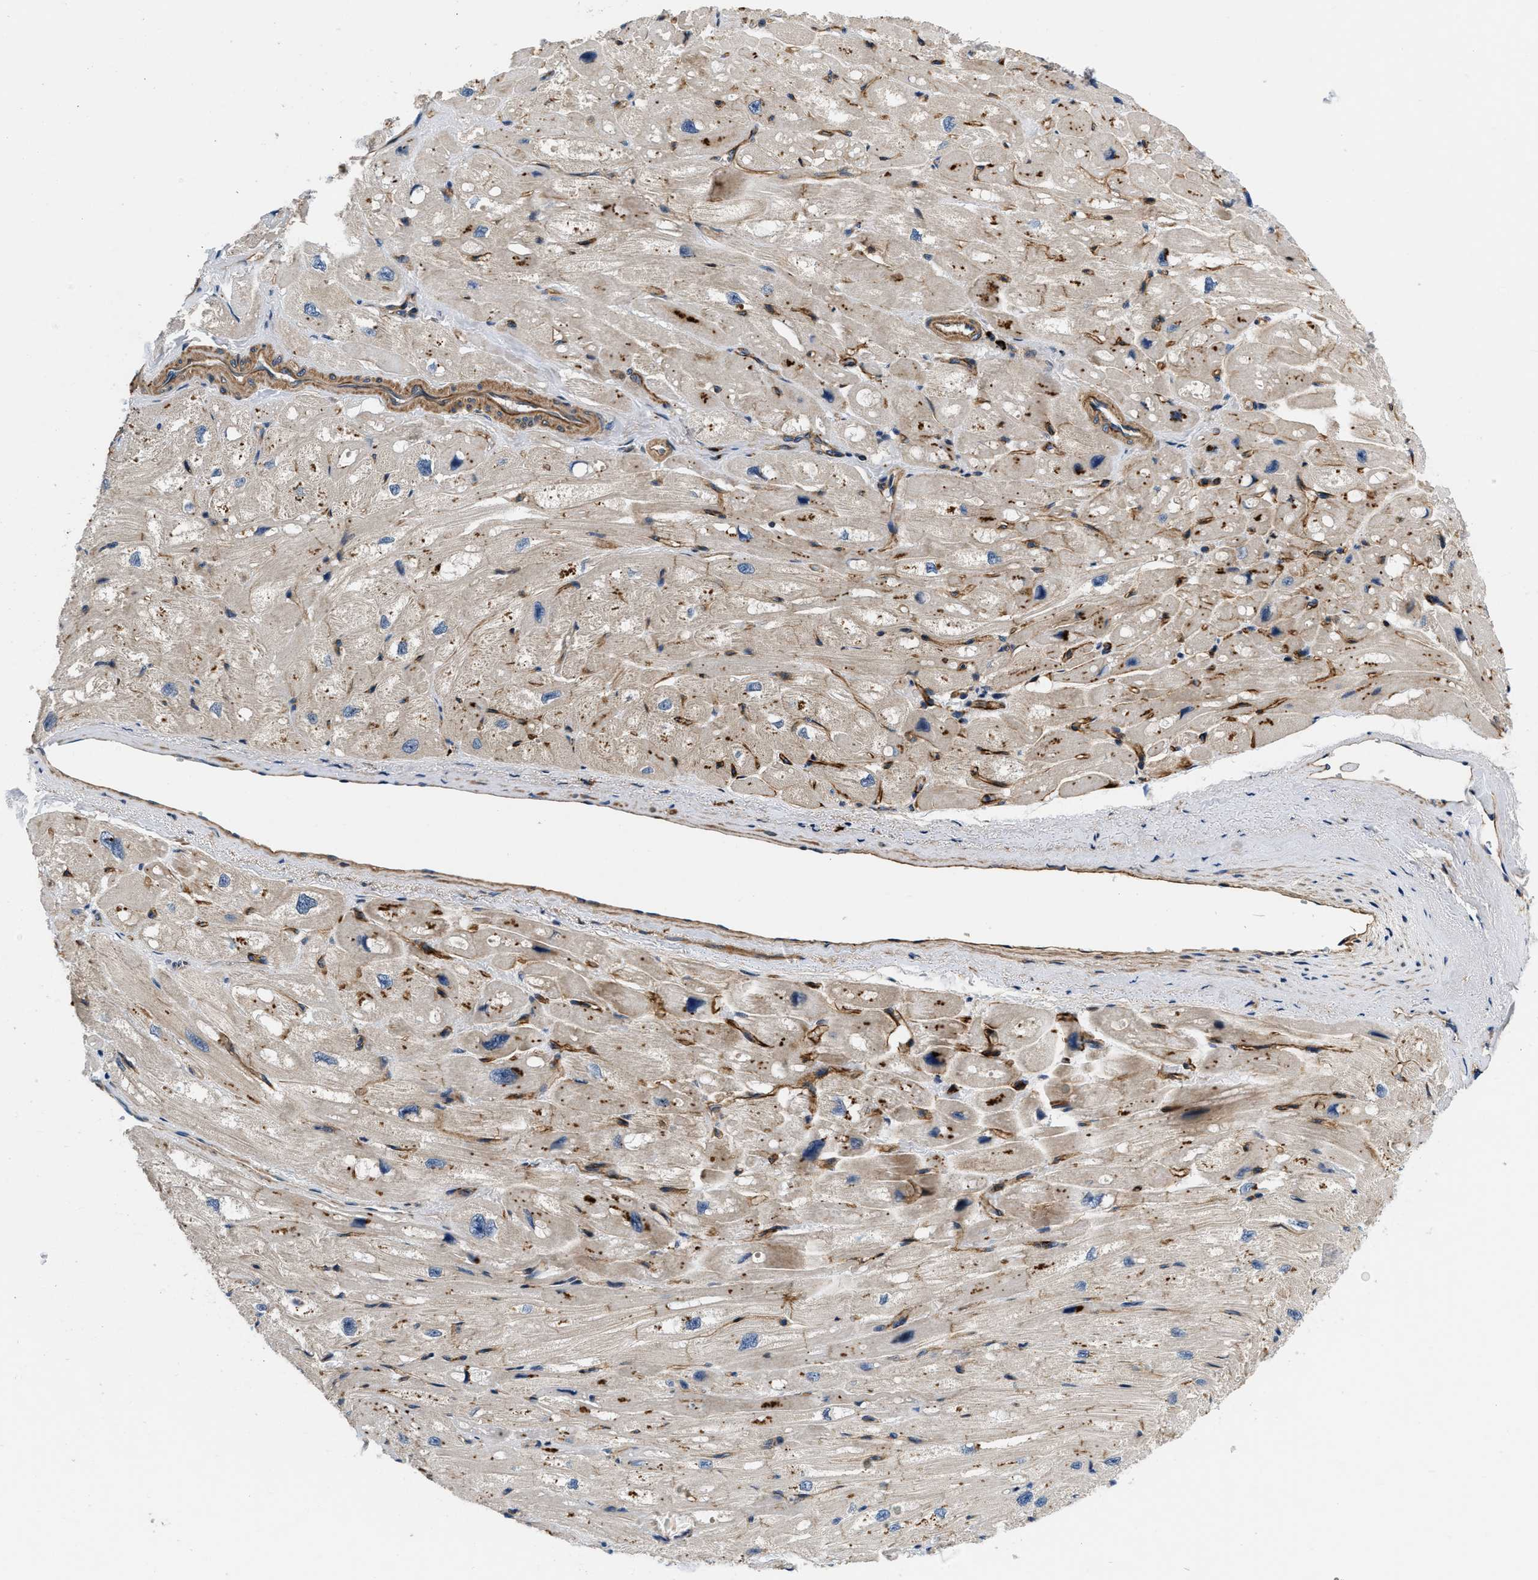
{"staining": {"intensity": "weak", "quantity": ">75%", "location": "cytoplasmic/membranous"}, "tissue": "heart muscle", "cell_type": "Cardiomyocytes", "image_type": "normal", "snomed": [{"axis": "morphology", "description": "Normal tissue, NOS"}, {"axis": "topography", "description": "Heart"}], "caption": "Brown immunohistochemical staining in normal human heart muscle exhibits weak cytoplasmic/membranous positivity in approximately >75% of cardiomyocytes. (brown staining indicates protein expression, while blue staining denotes nuclei).", "gene": "NME6", "patient": {"sex": "male", "age": 49}}